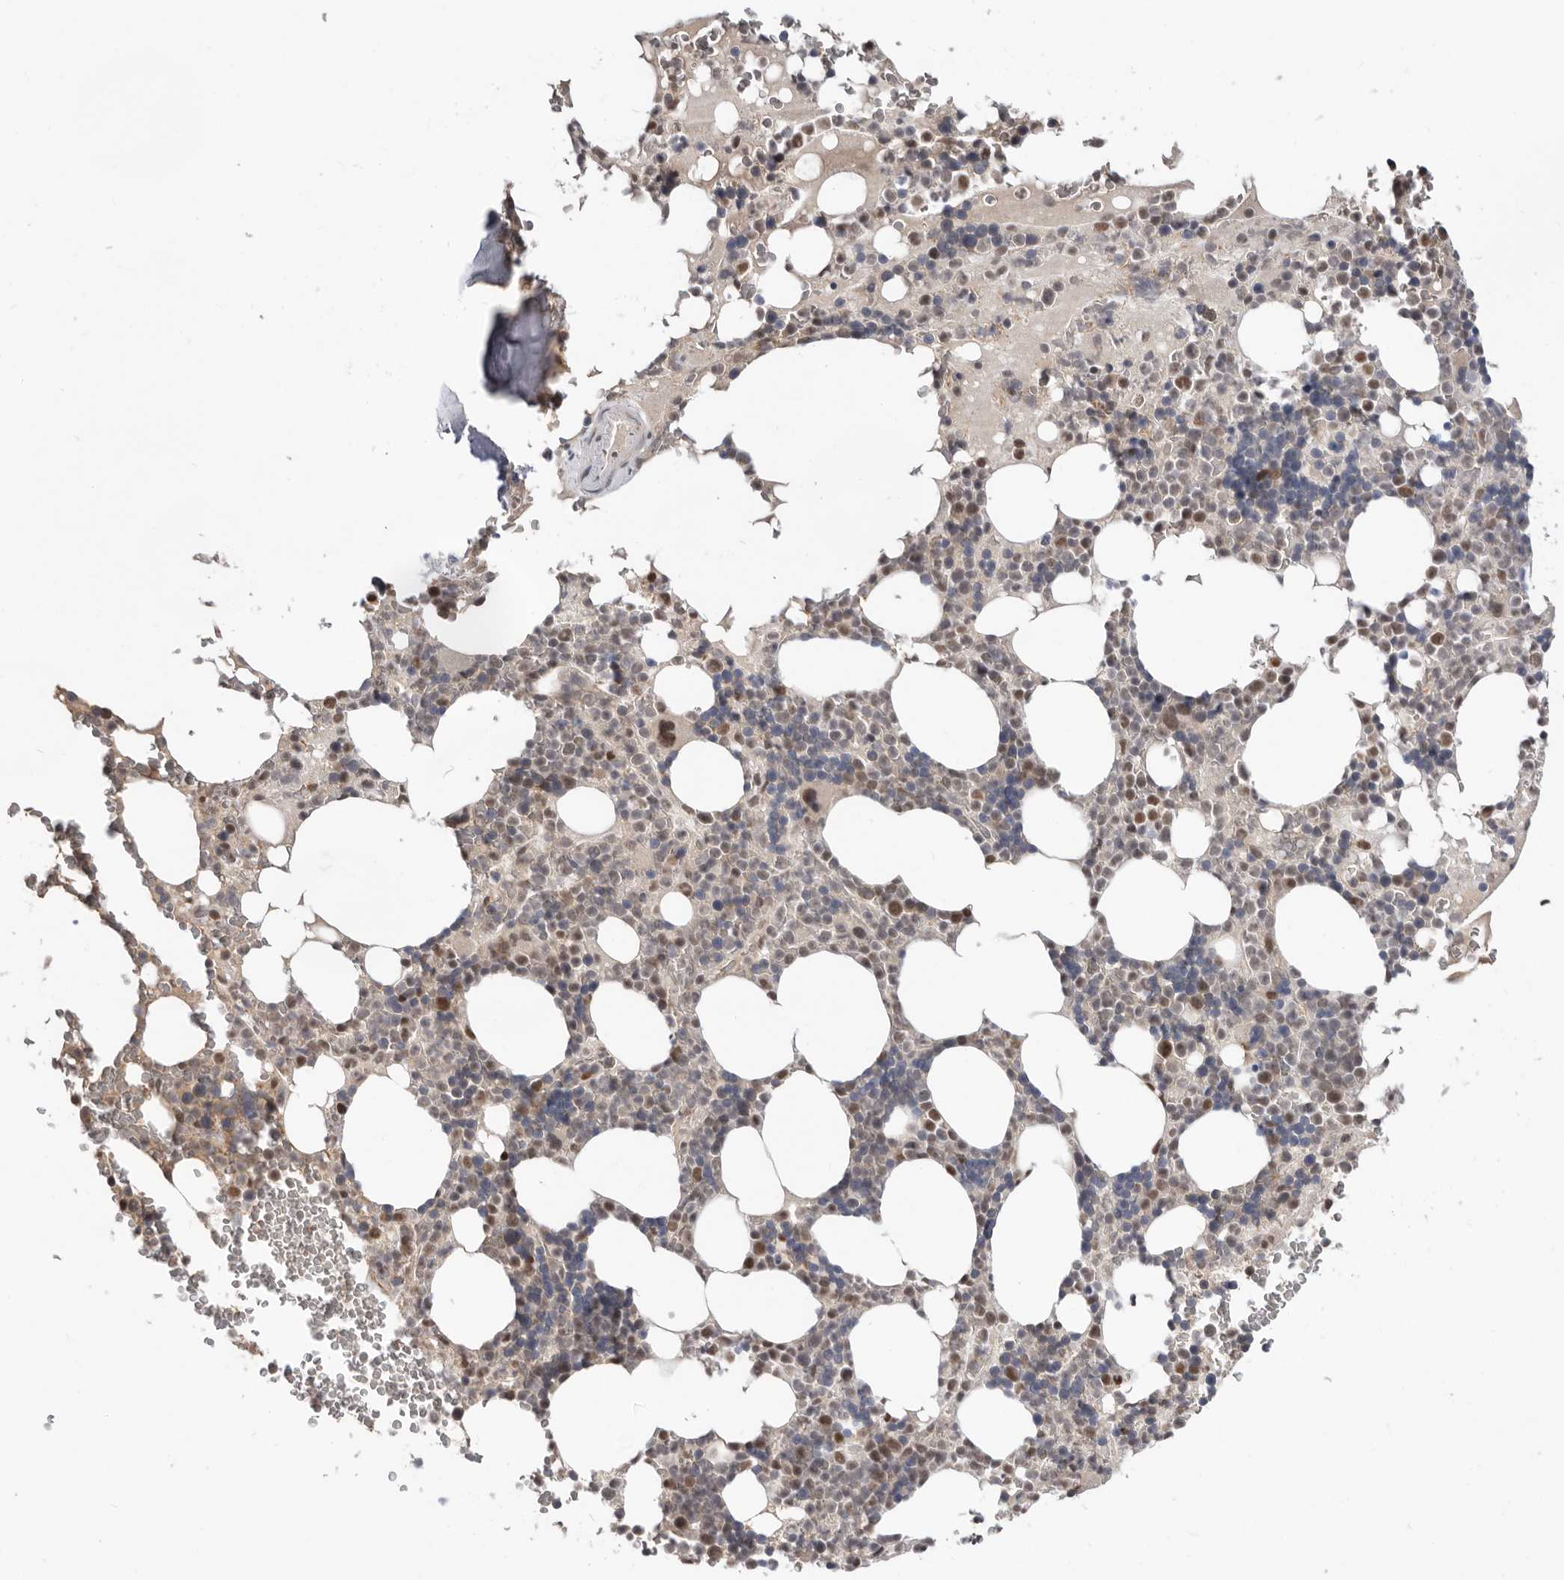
{"staining": {"intensity": "moderate", "quantity": "<25%", "location": "nuclear"}, "tissue": "bone marrow", "cell_type": "Hematopoietic cells", "image_type": "normal", "snomed": [{"axis": "morphology", "description": "Normal tissue, NOS"}, {"axis": "topography", "description": "Bone marrow"}], "caption": "Moderate nuclear positivity for a protein is seen in approximately <25% of hematopoietic cells of unremarkable bone marrow using IHC.", "gene": "BRCA2", "patient": {"sex": "male", "age": 58}}